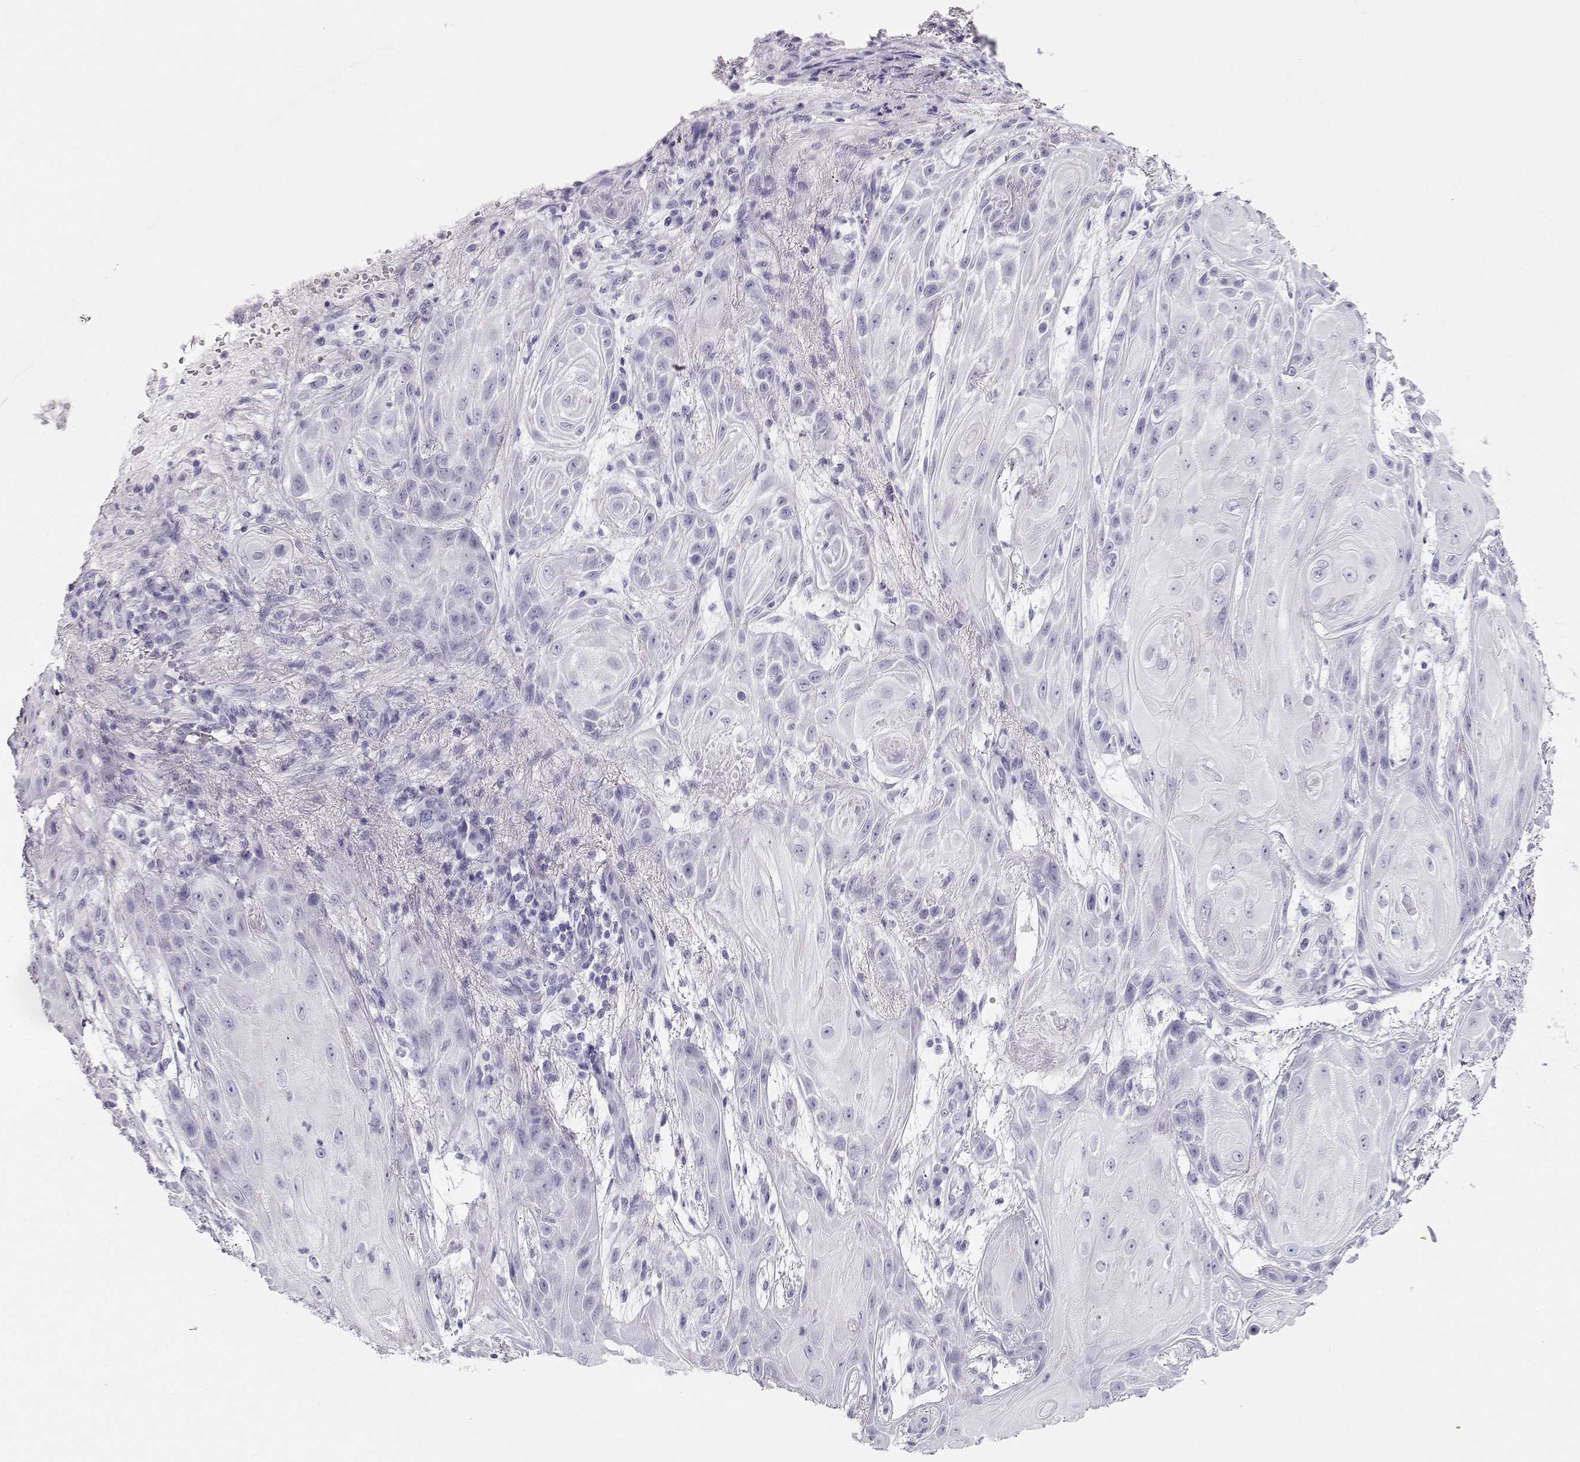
{"staining": {"intensity": "negative", "quantity": "none", "location": "none"}, "tissue": "skin cancer", "cell_type": "Tumor cells", "image_type": "cancer", "snomed": [{"axis": "morphology", "description": "Squamous cell carcinoma, NOS"}, {"axis": "topography", "description": "Skin"}], "caption": "The immunohistochemistry (IHC) micrograph has no significant staining in tumor cells of skin cancer (squamous cell carcinoma) tissue. (IHC, brightfield microscopy, high magnification).", "gene": "MAGEC1", "patient": {"sex": "male", "age": 62}}